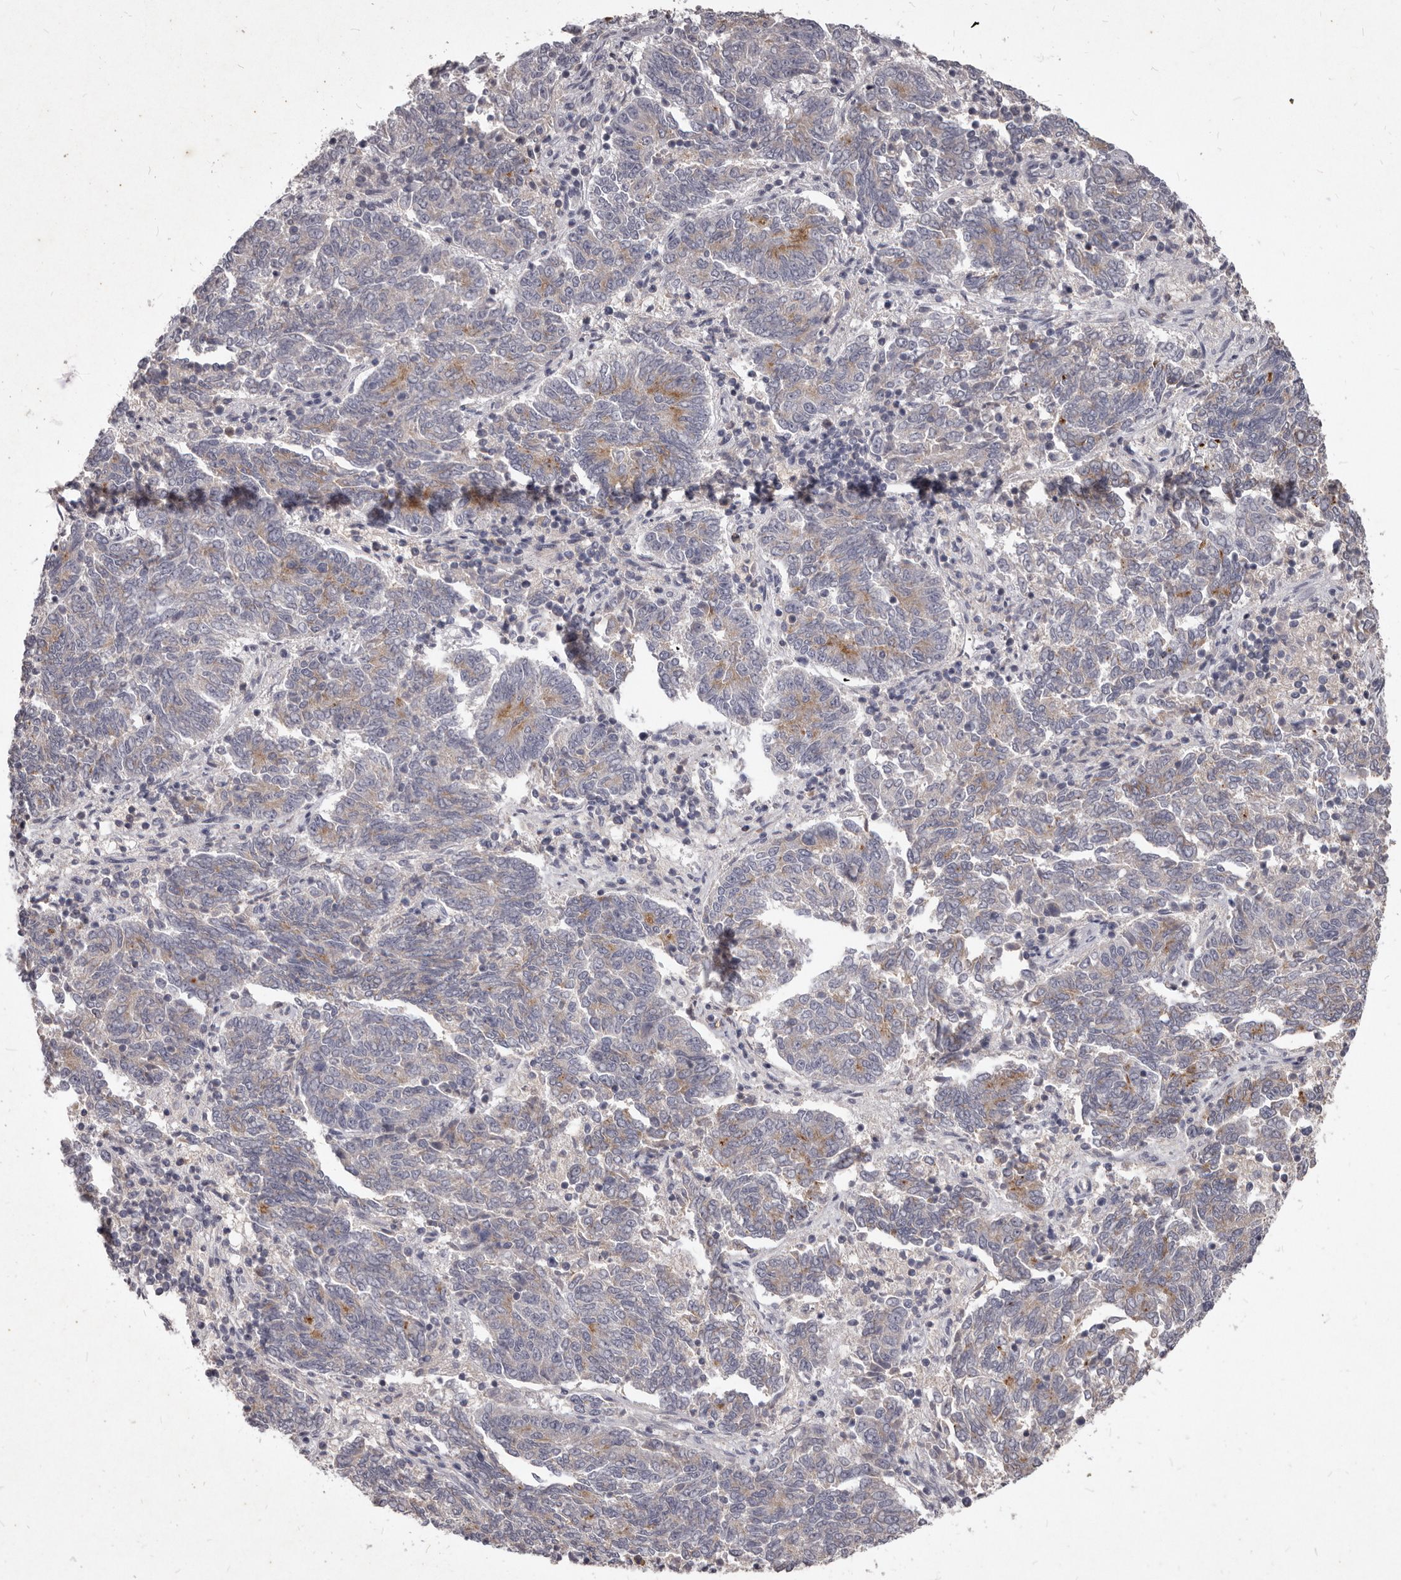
{"staining": {"intensity": "moderate", "quantity": "<25%", "location": "cytoplasmic/membranous"}, "tissue": "endometrial cancer", "cell_type": "Tumor cells", "image_type": "cancer", "snomed": [{"axis": "morphology", "description": "Adenocarcinoma, NOS"}, {"axis": "topography", "description": "Endometrium"}], "caption": "Endometrial cancer was stained to show a protein in brown. There is low levels of moderate cytoplasmic/membranous positivity in approximately <25% of tumor cells.", "gene": "GPRC5C", "patient": {"sex": "female", "age": 80}}